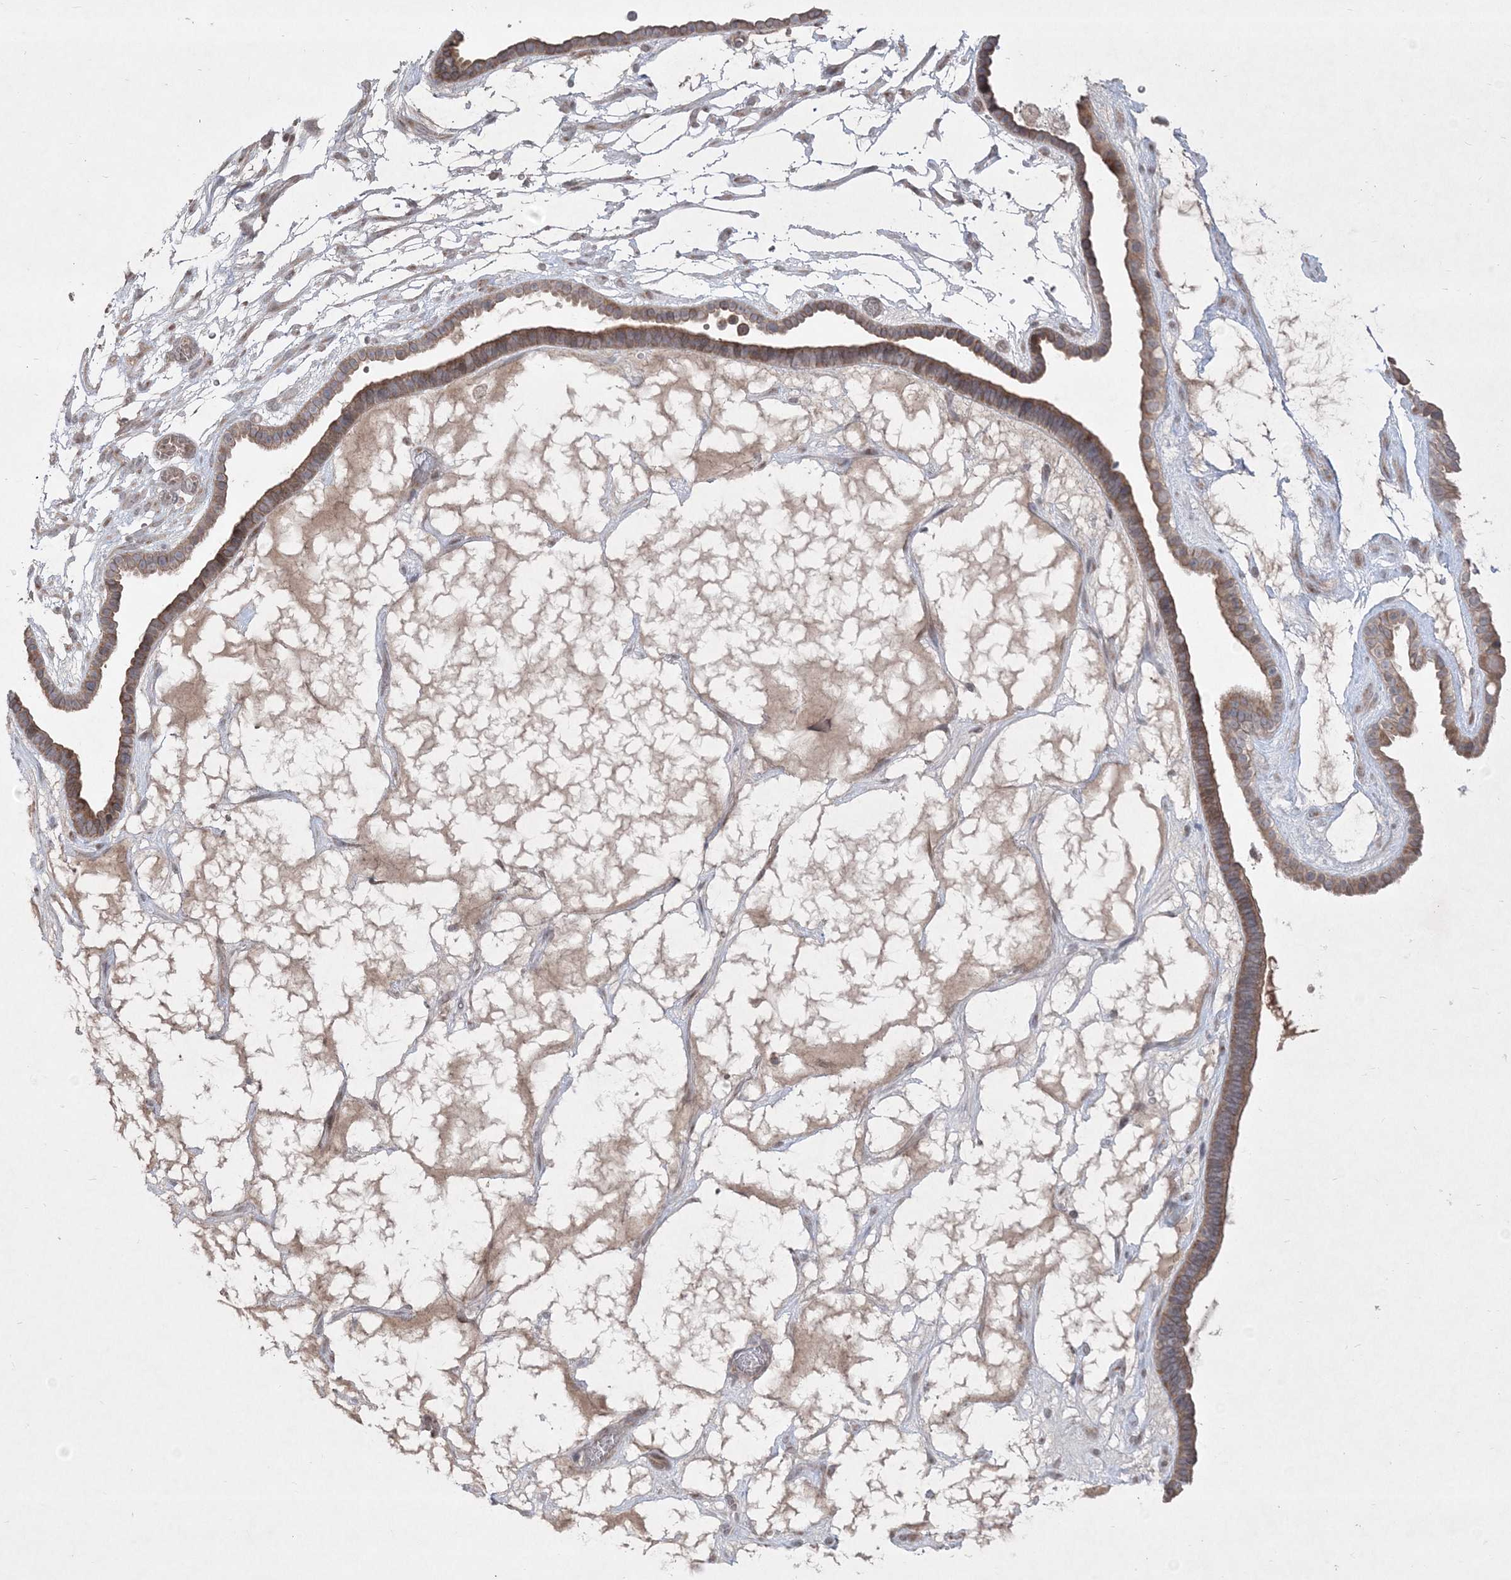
{"staining": {"intensity": "moderate", "quantity": ">75%", "location": "cytoplasmic/membranous"}, "tissue": "ovarian cancer", "cell_type": "Tumor cells", "image_type": "cancer", "snomed": [{"axis": "morphology", "description": "Cystadenocarcinoma, serous, NOS"}, {"axis": "topography", "description": "Ovary"}], "caption": "A high-resolution image shows immunohistochemistry (IHC) staining of ovarian cancer, which shows moderate cytoplasmic/membranous positivity in about >75% of tumor cells. The staining was performed using DAB to visualize the protein expression in brown, while the nuclei were stained in blue with hematoxylin (Magnification: 20x).", "gene": "CLNK", "patient": {"sex": "female", "age": 56}}